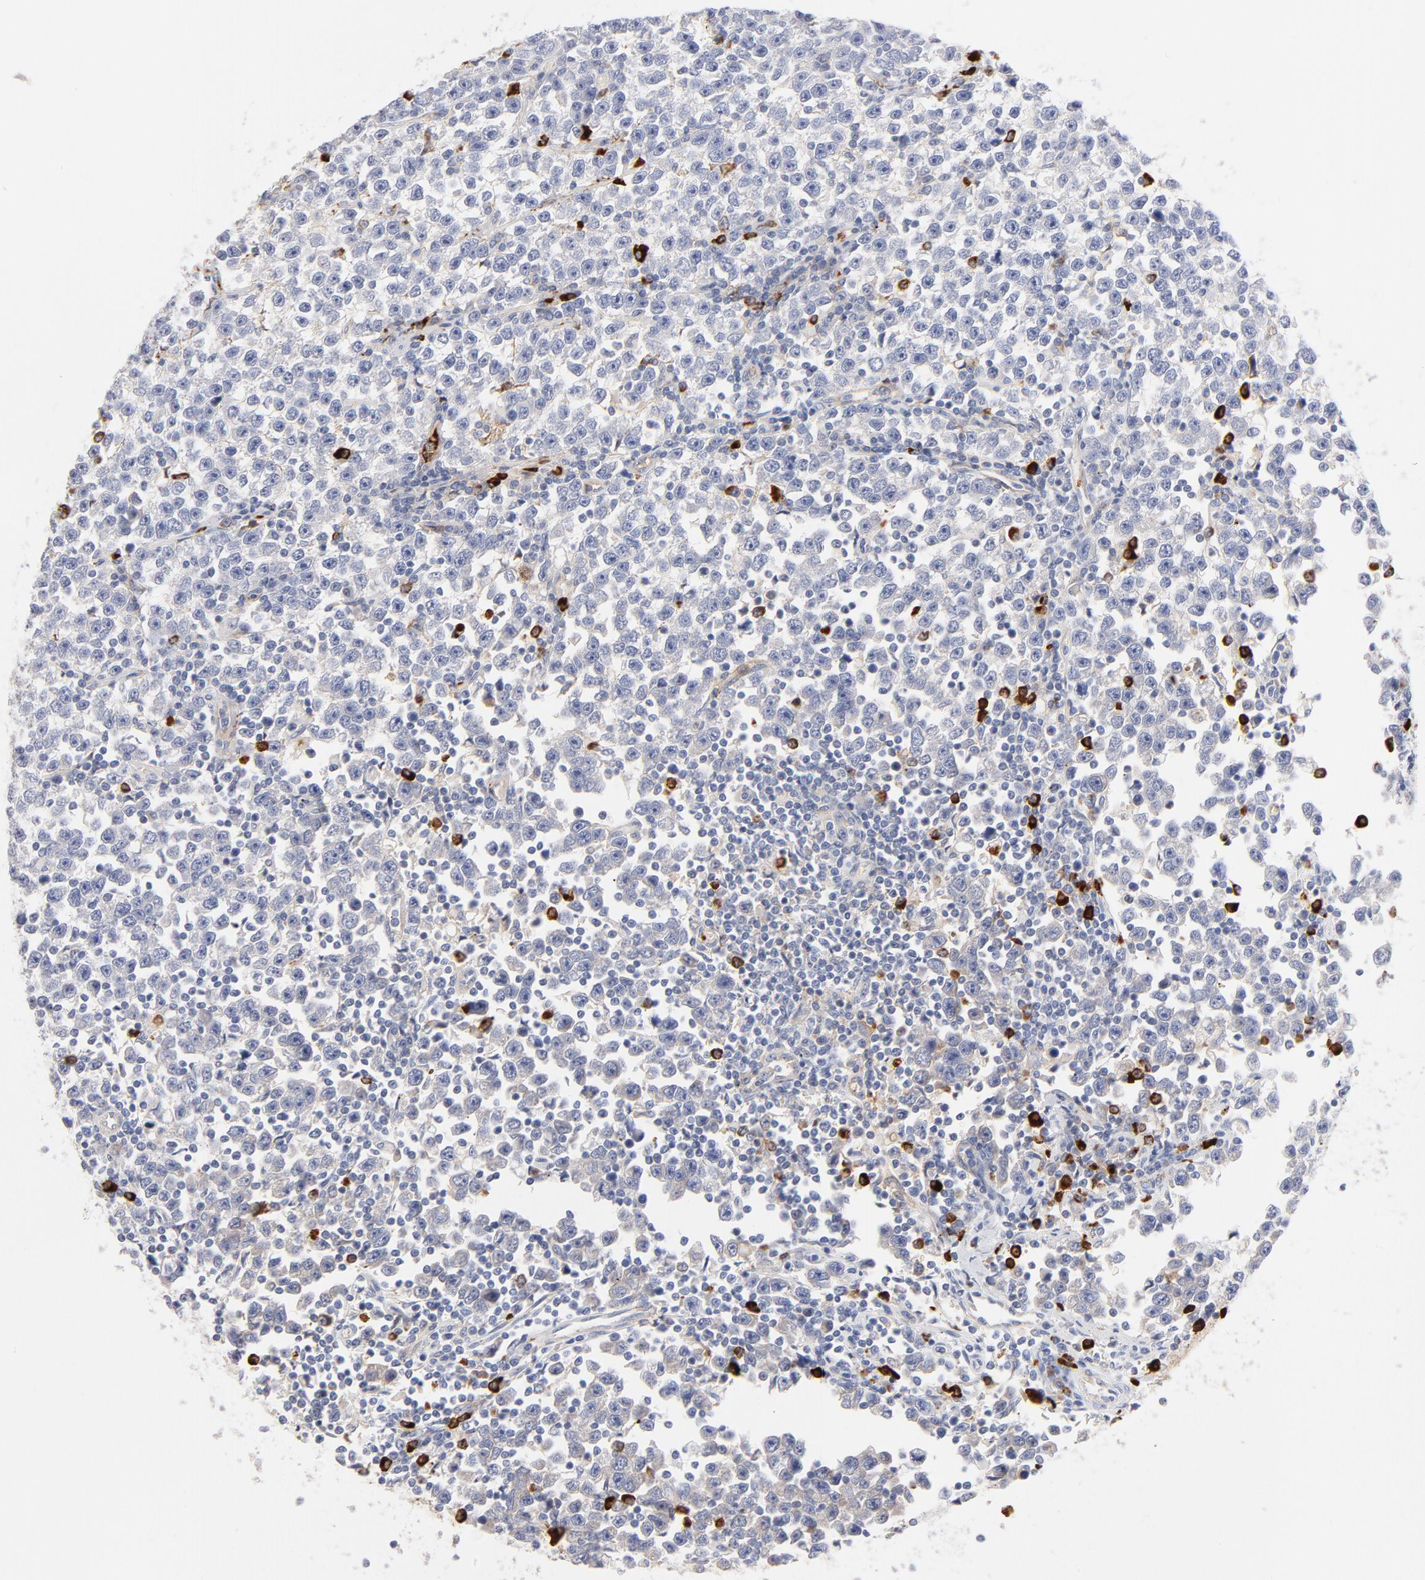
{"staining": {"intensity": "negative", "quantity": "none", "location": "none"}, "tissue": "testis cancer", "cell_type": "Tumor cells", "image_type": "cancer", "snomed": [{"axis": "morphology", "description": "Seminoma, NOS"}, {"axis": "topography", "description": "Testis"}], "caption": "This is an immunohistochemistry (IHC) photomicrograph of human testis cancer (seminoma). There is no positivity in tumor cells.", "gene": "PLAT", "patient": {"sex": "male", "age": 43}}